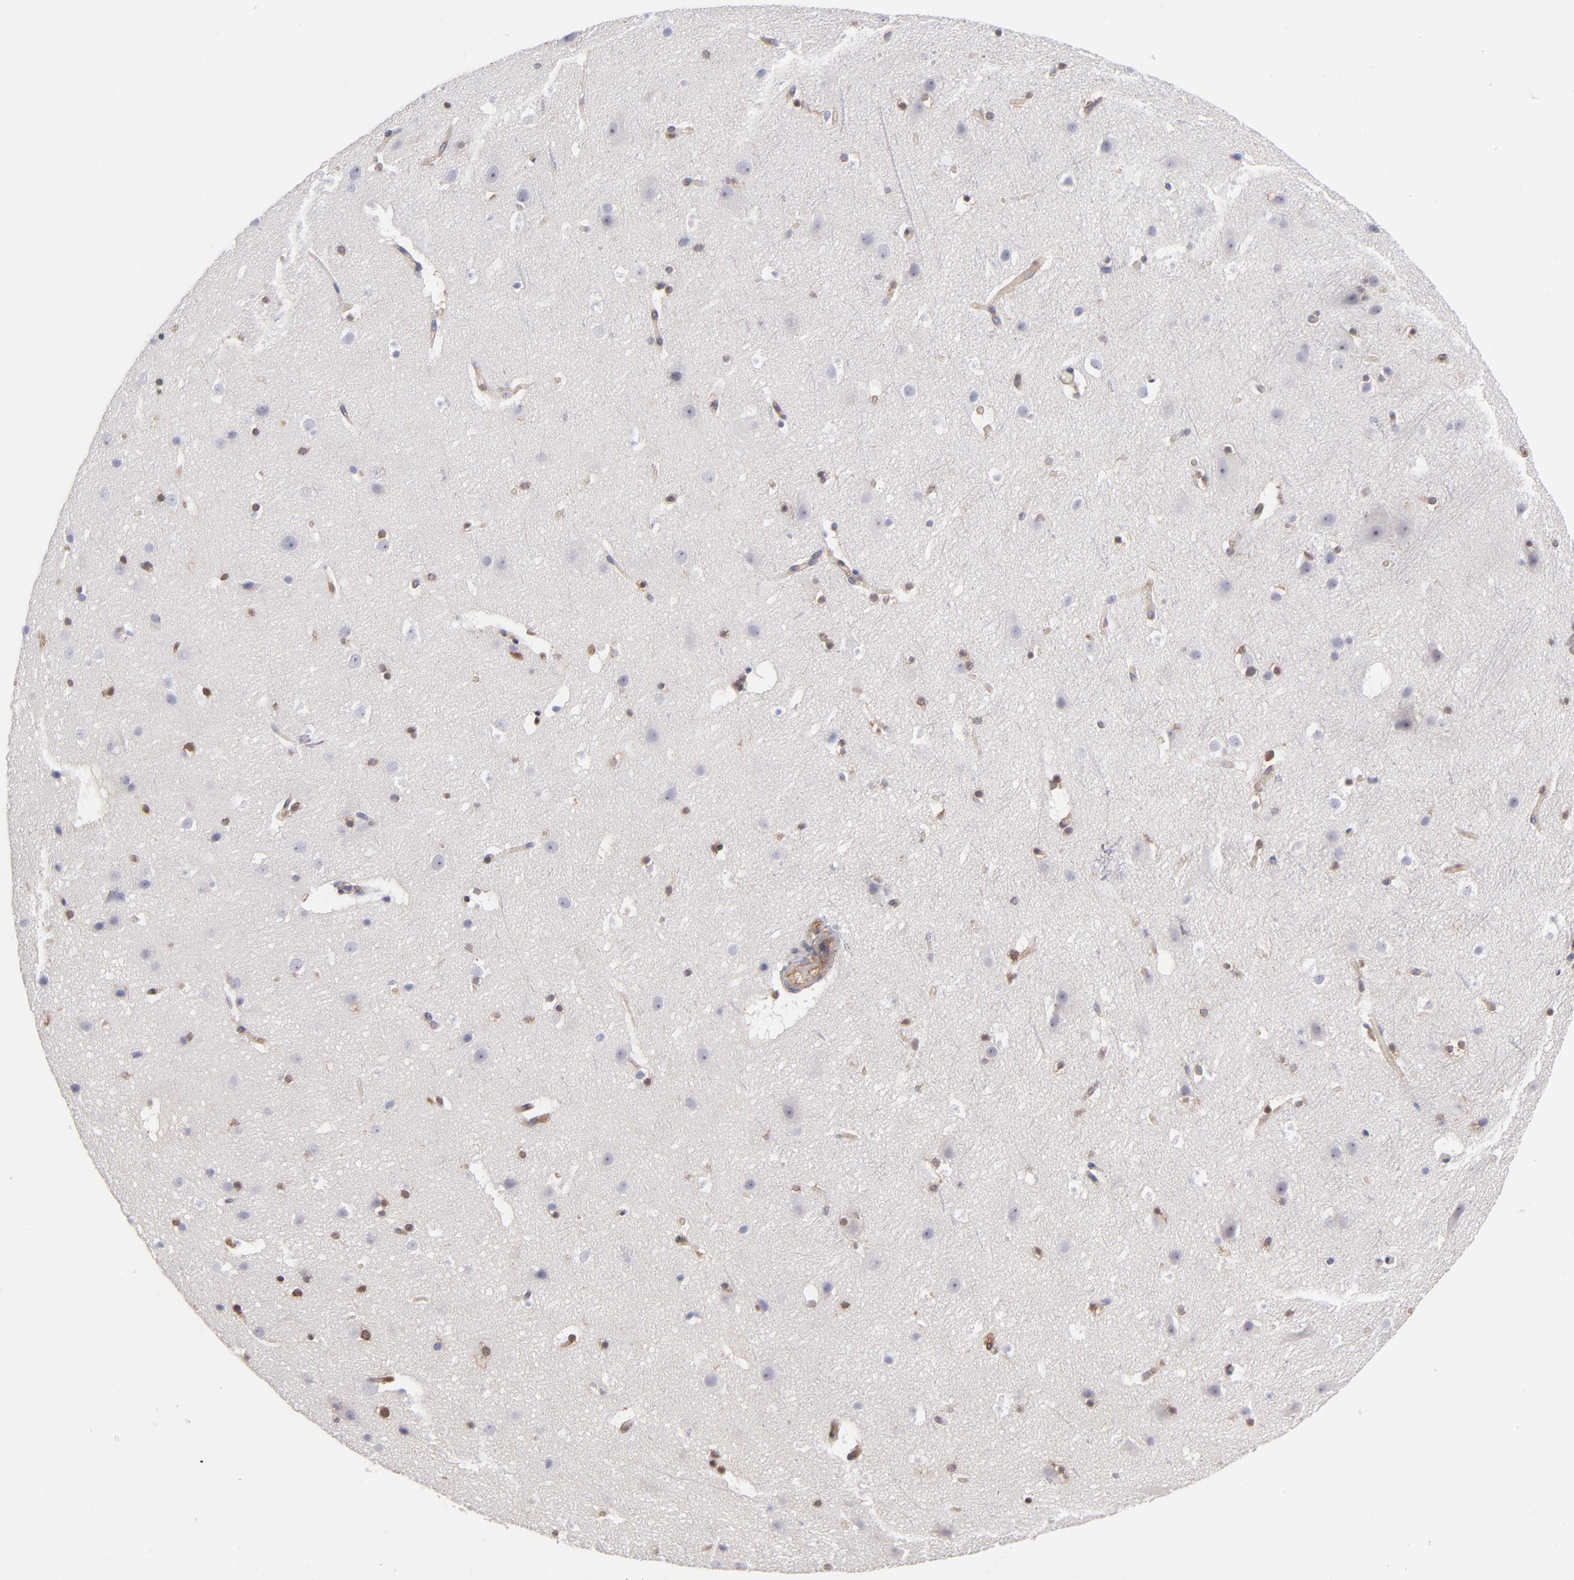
{"staining": {"intensity": "moderate", "quantity": ">75%", "location": "cytoplasmic/membranous"}, "tissue": "cerebral cortex", "cell_type": "Endothelial cells", "image_type": "normal", "snomed": [{"axis": "morphology", "description": "Normal tissue, NOS"}, {"axis": "topography", "description": "Cerebral cortex"}], "caption": "Endothelial cells reveal medium levels of moderate cytoplasmic/membranous expression in approximately >75% of cells in benign cerebral cortex.", "gene": "MAPRE1", "patient": {"sex": "male", "age": 45}}